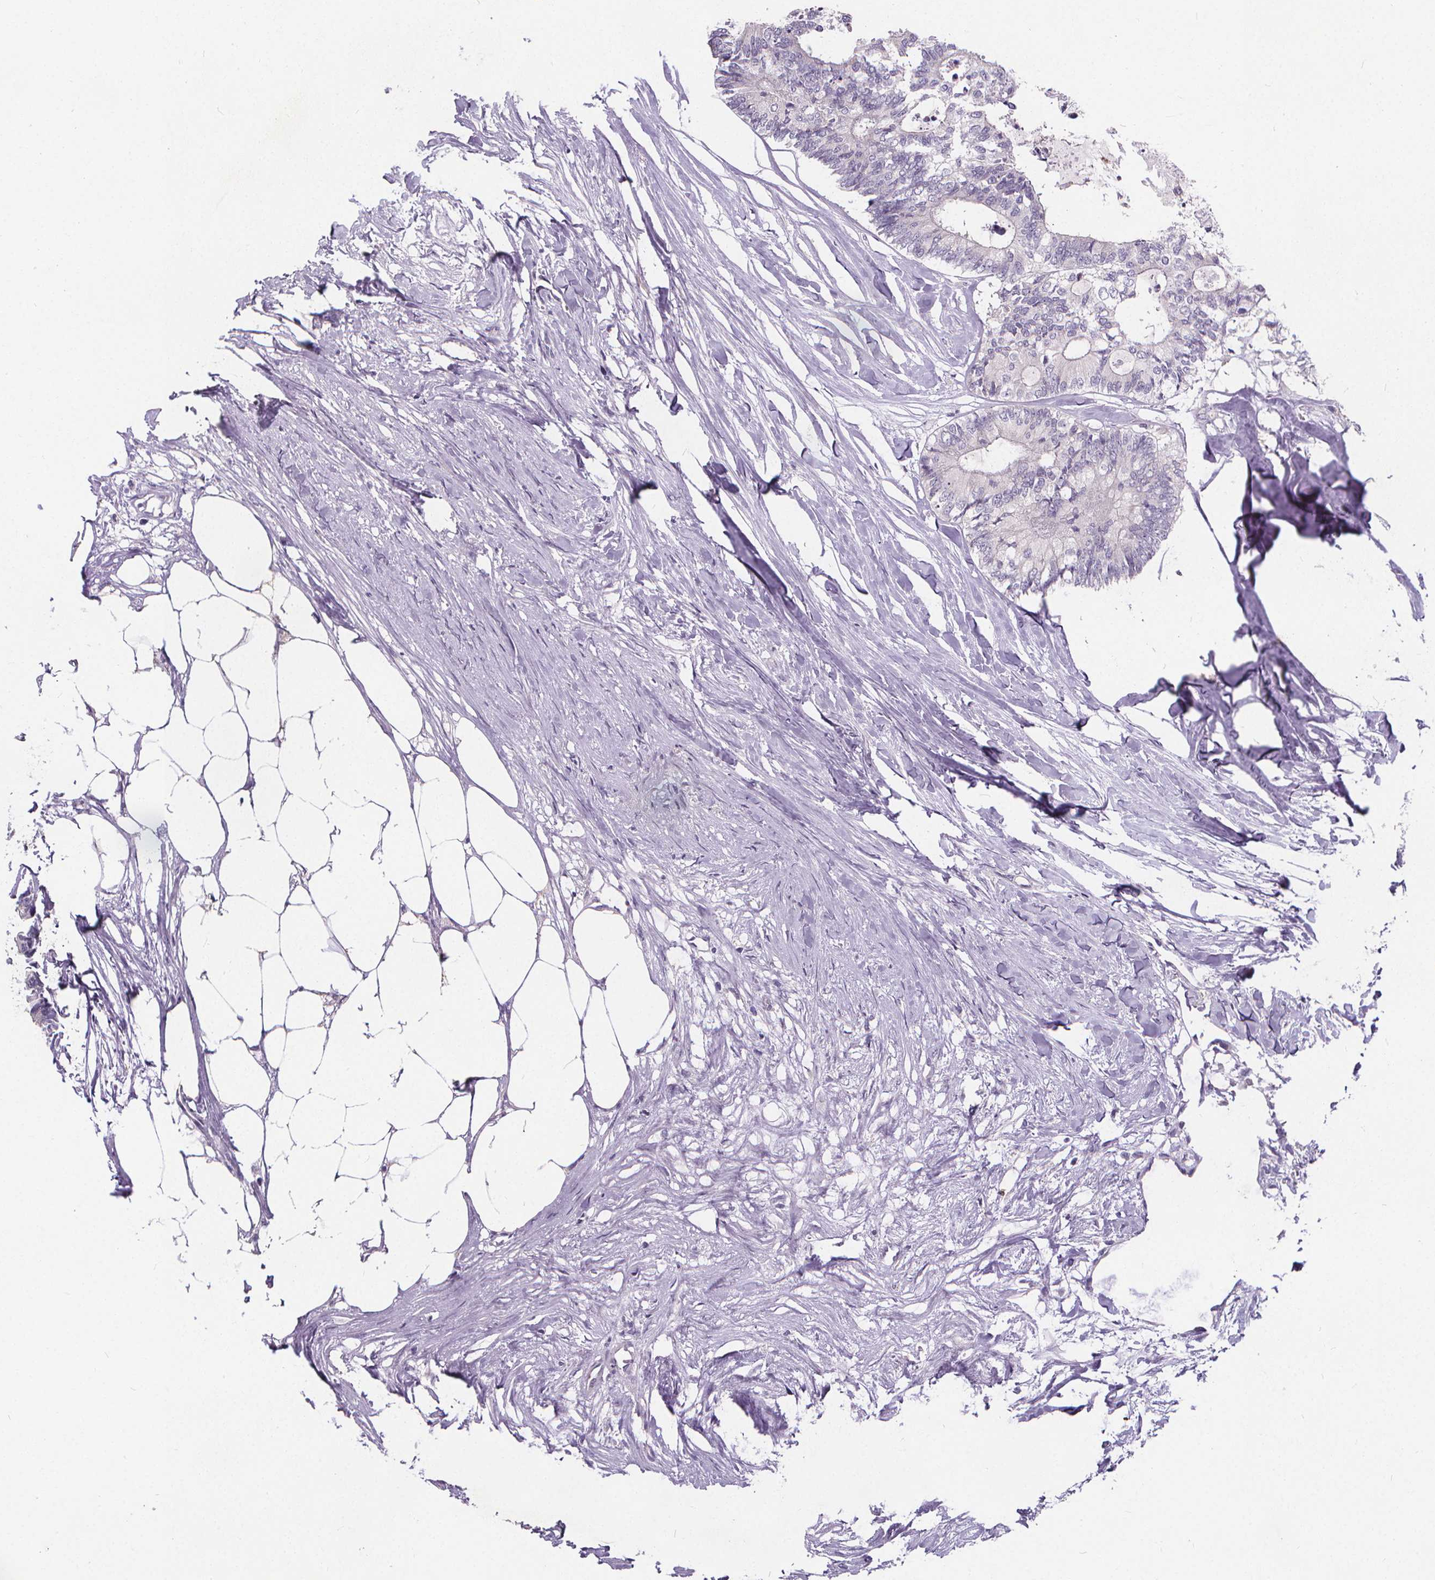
{"staining": {"intensity": "negative", "quantity": "none", "location": "none"}, "tissue": "colorectal cancer", "cell_type": "Tumor cells", "image_type": "cancer", "snomed": [{"axis": "morphology", "description": "Adenocarcinoma, NOS"}, {"axis": "topography", "description": "Colon"}, {"axis": "topography", "description": "Rectum"}], "caption": "Tumor cells show no significant protein positivity in adenocarcinoma (colorectal).", "gene": "ATP6V1D", "patient": {"sex": "male", "age": 57}}